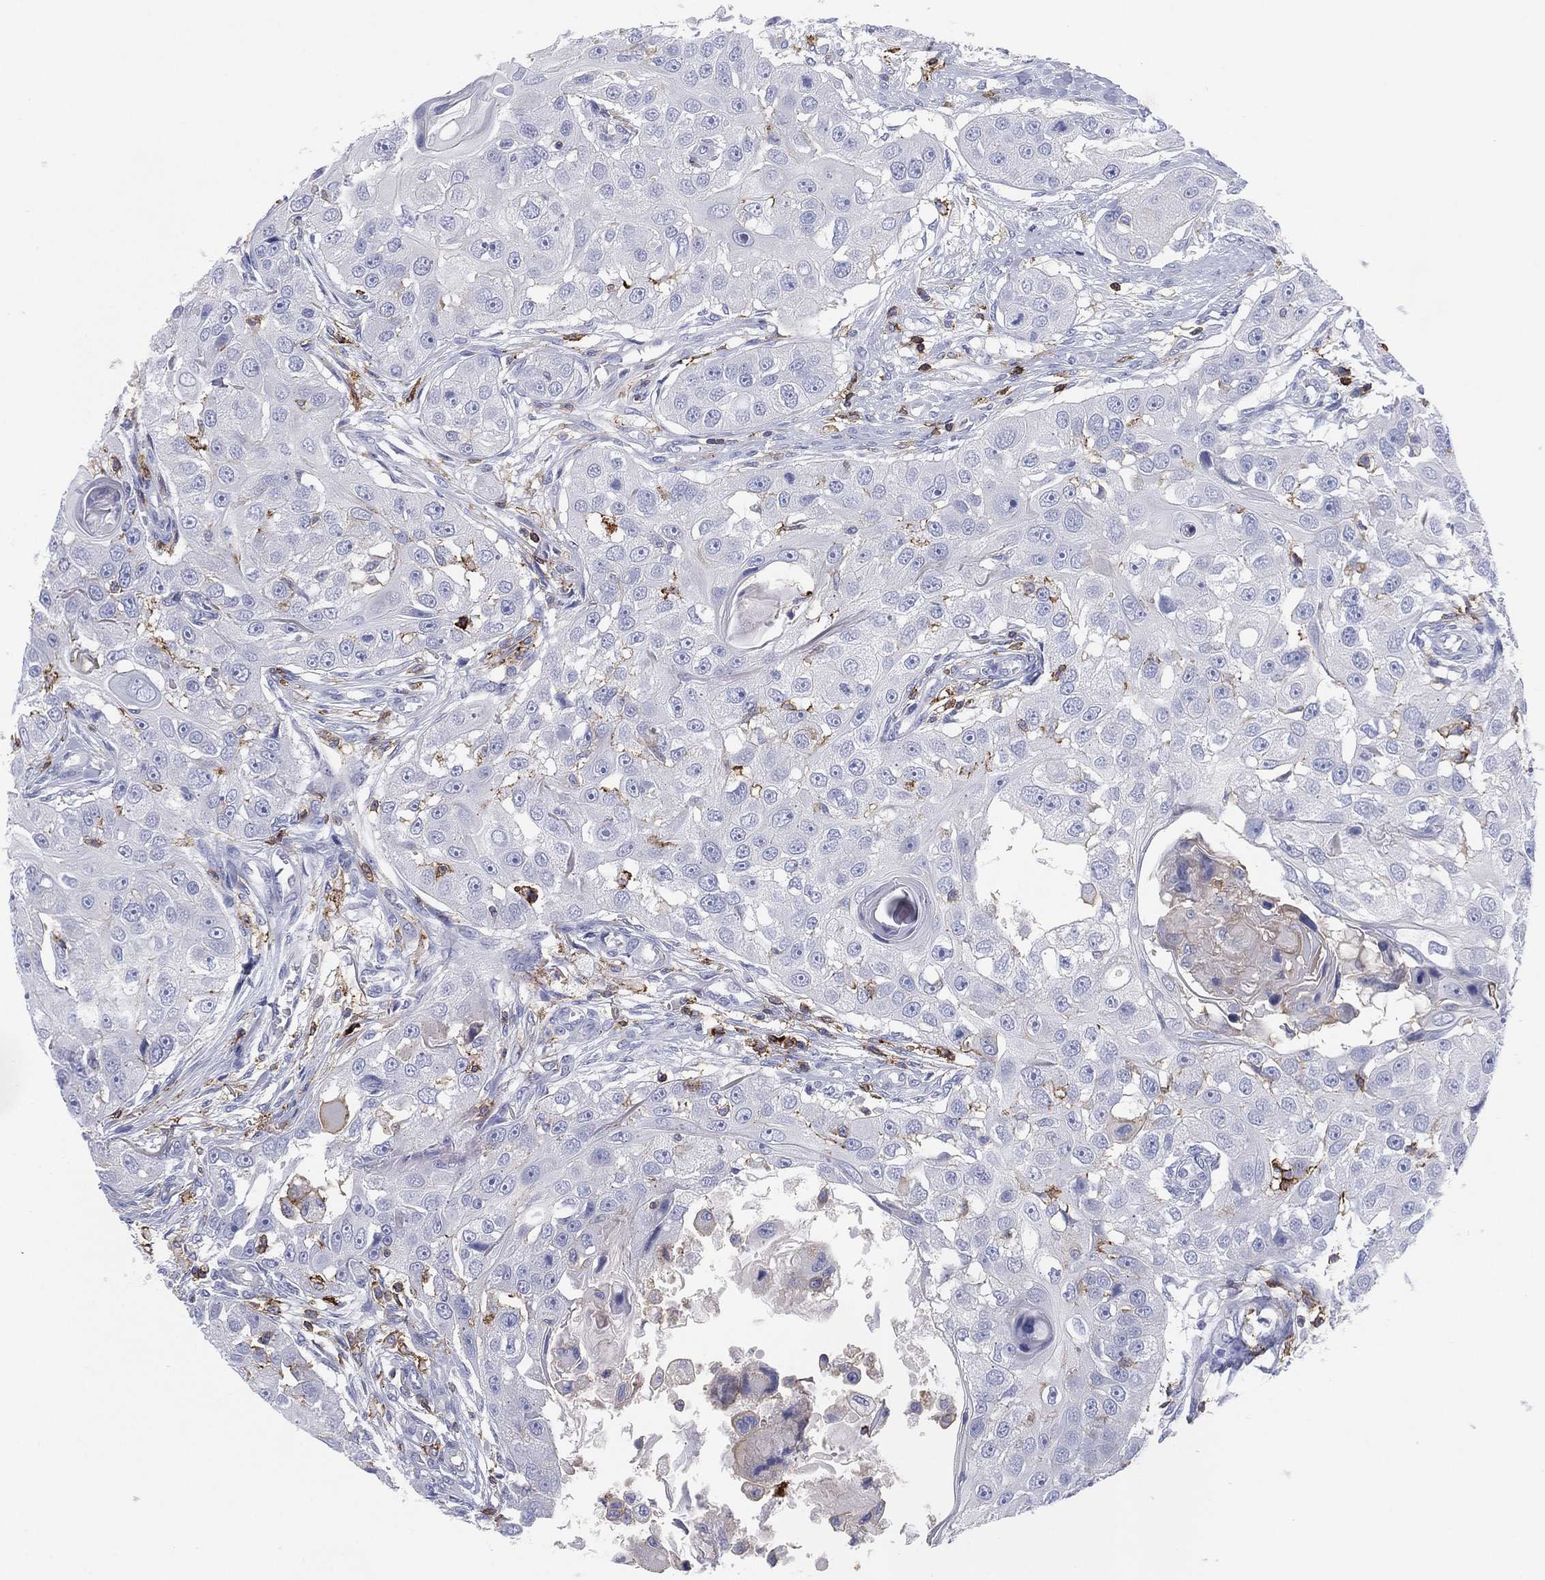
{"staining": {"intensity": "negative", "quantity": "none", "location": "none"}, "tissue": "head and neck cancer", "cell_type": "Tumor cells", "image_type": "cancer", "snomed": [{"axis": "morphology", "description": "Squamous cell carcinoma, NOS"}, {"axis": "topography", "description": "Head-Neck"}], "caption": "Immunohistochemistry (IHC) micrograph of human squamous cell carcinoma (head and neck) stained for a protein (brown), which exhibits no positivity in tumor cells.", "gene": "SELPLG", "patient": {"sex": "male", "age": 51}}